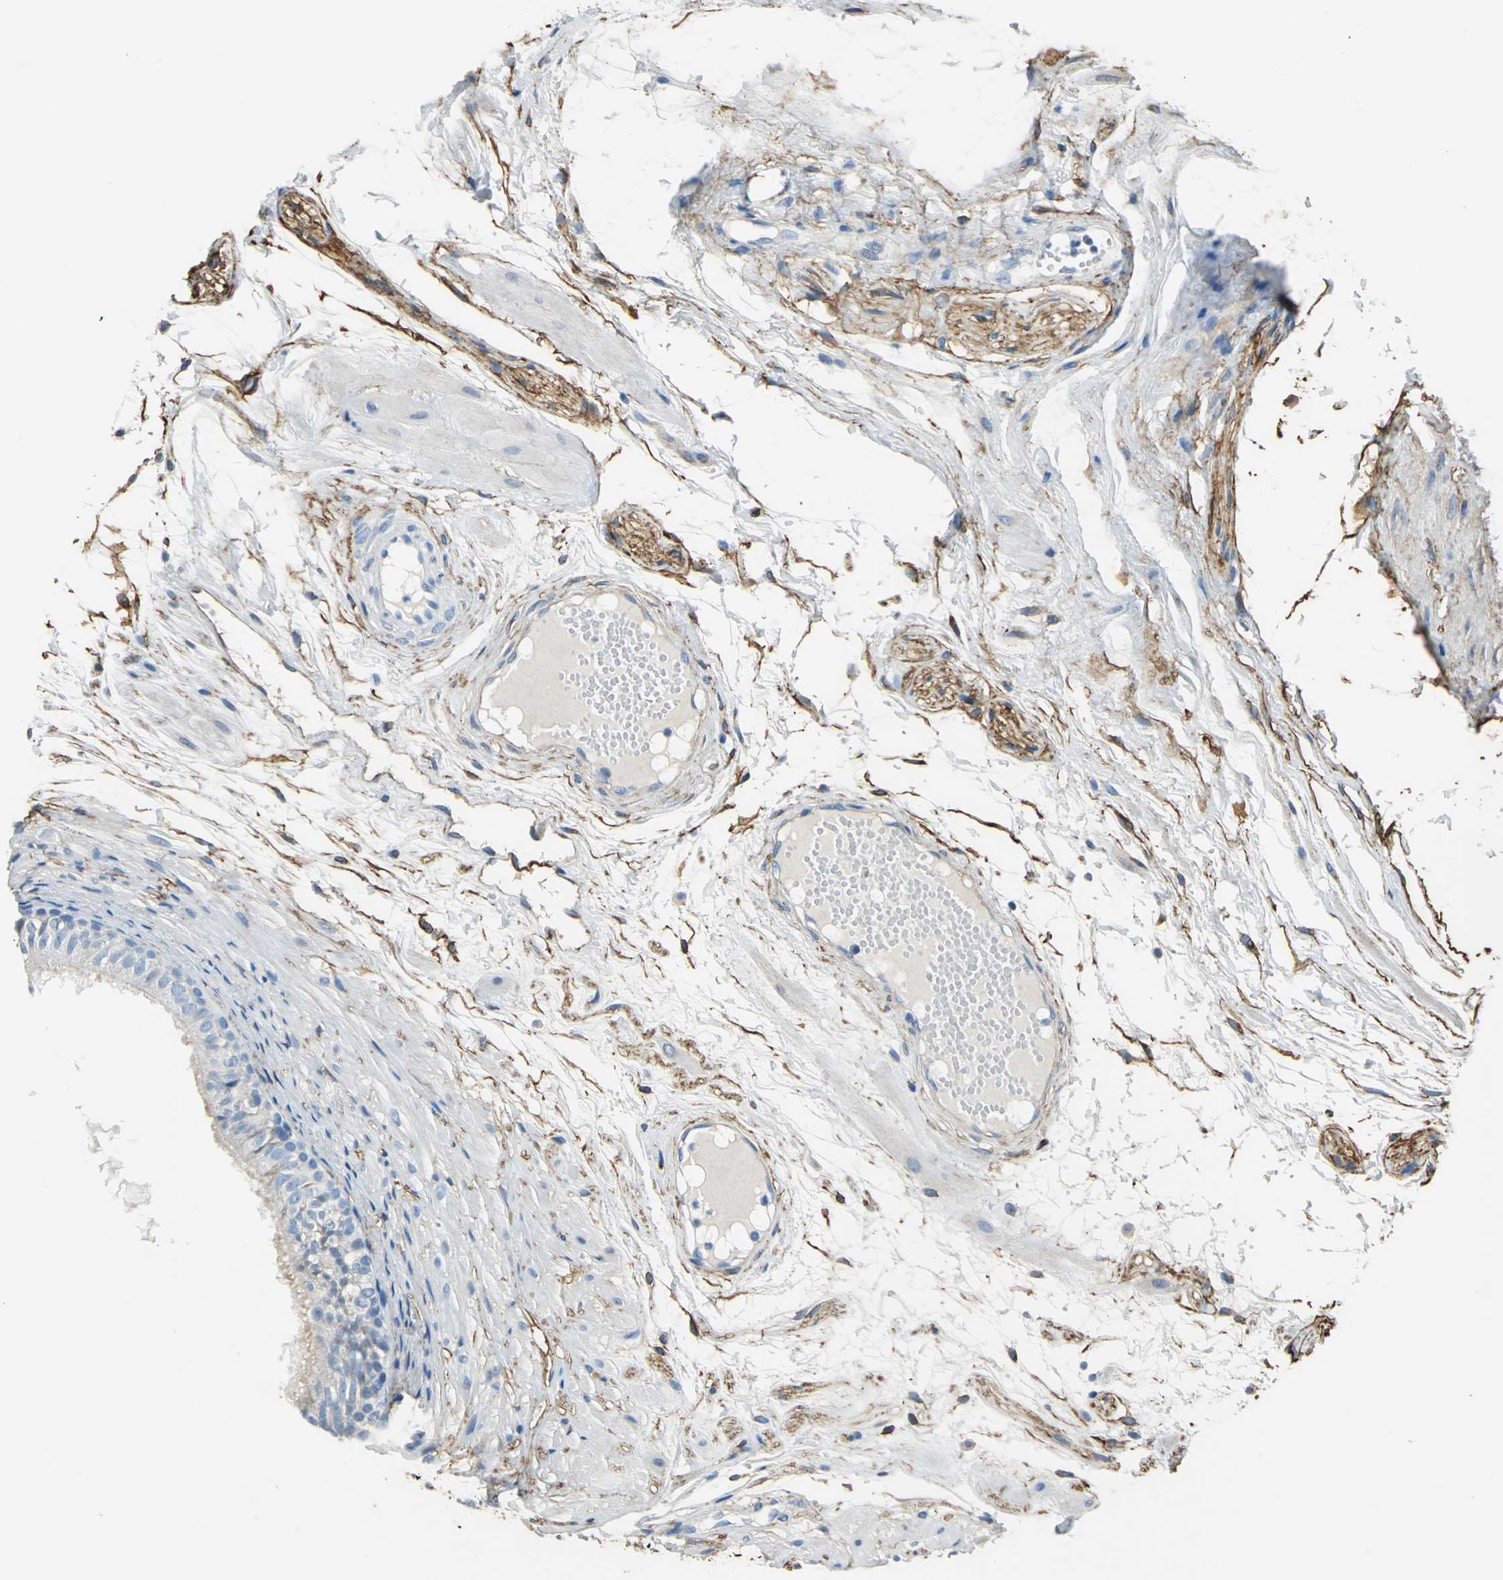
{"staining": {"intensity": "weak", "quantity": "25%-75%", "location": "cytoplasmic/membranous"}, "tissue": "epididymis", "cell_type": "Glandular cells", "image_type": "normal", "snomed": [{"axis": "morphology", "description": "Normal tissue, NOS"}, {"axis": "morphology", "description": "Atrophy, NOS"}, {"axis": "topography", "description": "Testis"}, {"axis": "topography", "description": "Epididymis"}], "caption": "Immunohistochemical staining of unremarkable epididymis displays 25%-75% levels of weak cytoplasmic/membranous protein expression in approximately 25%-75% of glandular cells.", "gene": "AKAP12", "patient": {"sex": "male", "age": 18}}